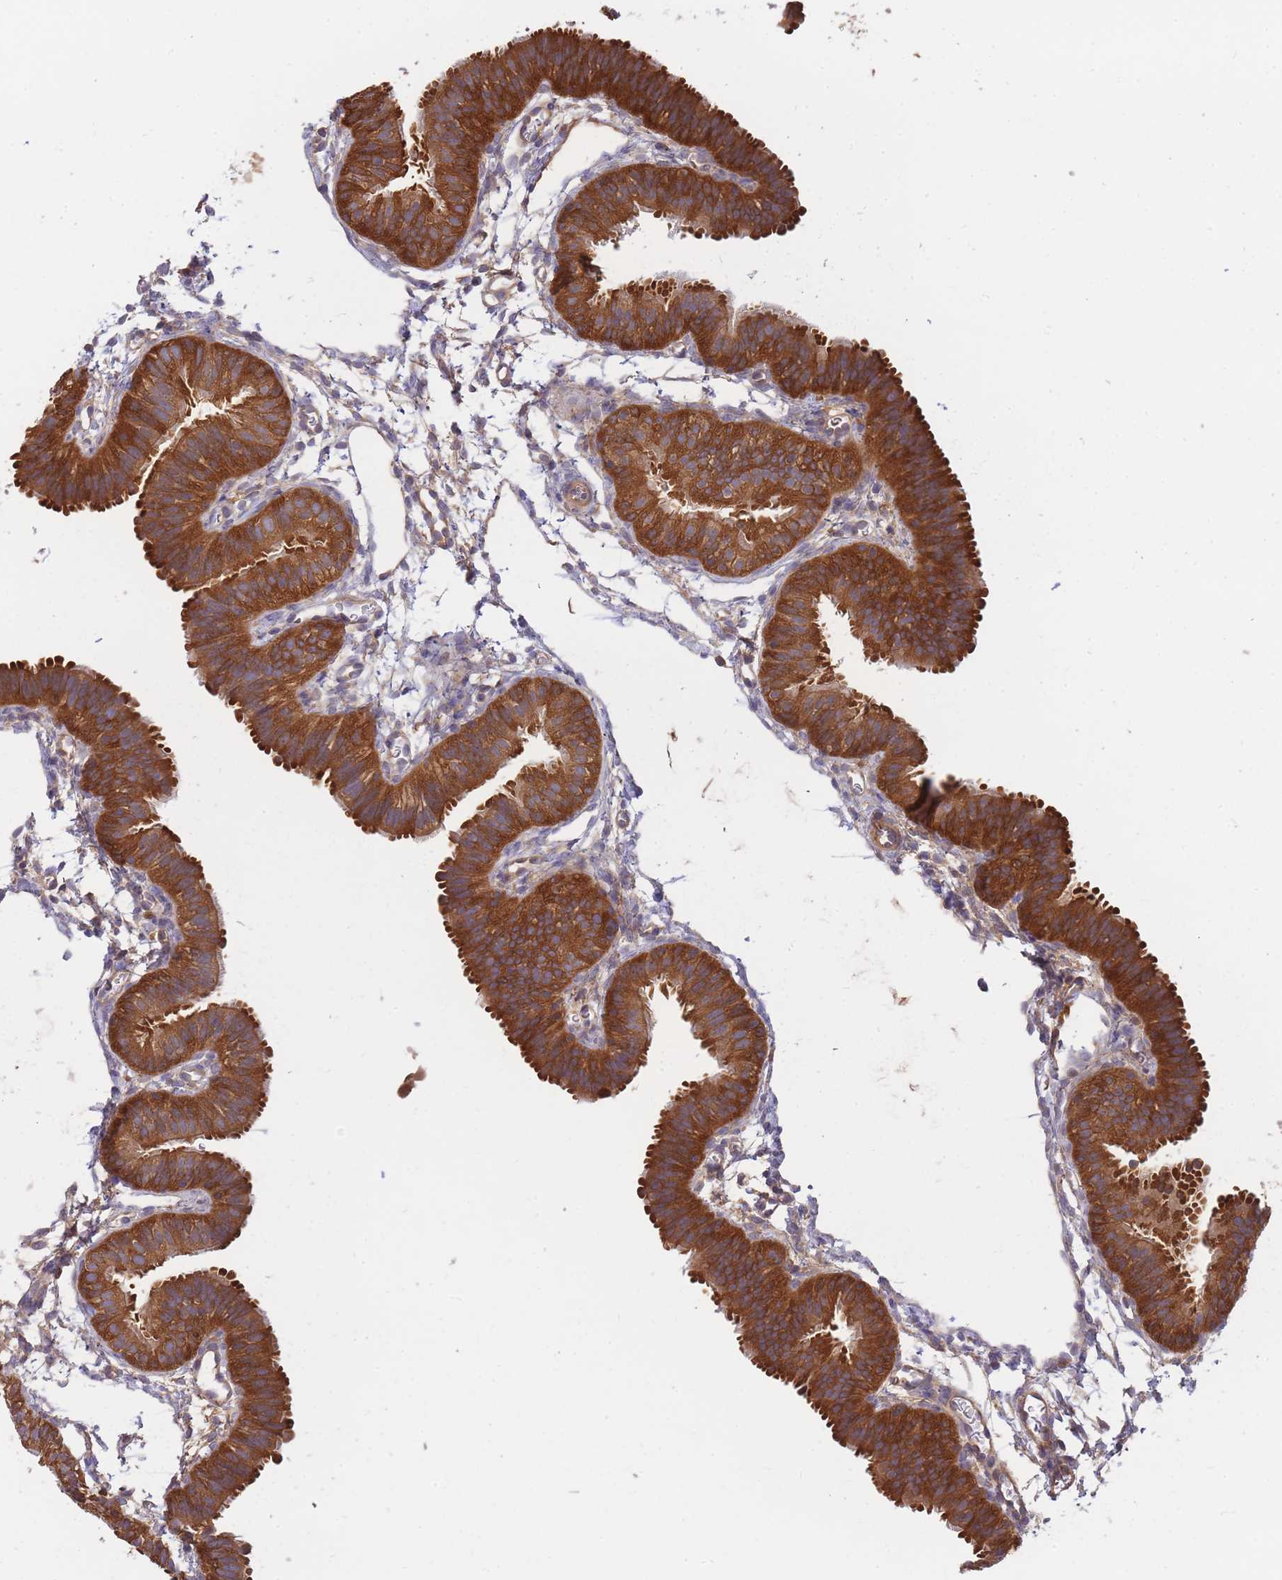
{"staining": {"intensity": "strong", "quantity": ">75%", "location": "cytoplasmic/membranous"}, "tissue": "fallopian tube", "cell_type": "Glandular cells", "image_type": "normal", "snomed": [{"axis": "morphology", "description": "Normal tissue, NOS"}, {"axis": "topography", "description": "Fallopian tube"}], "caption": "Approximately >75% of glandular cells in normal human fallopian tube show strong cytoplasmic/membranous protein staining as visualized by brown immunohistochemical staining.", "gene": "SLC4A9", "patient": {"sex": "female", "age": 35}}